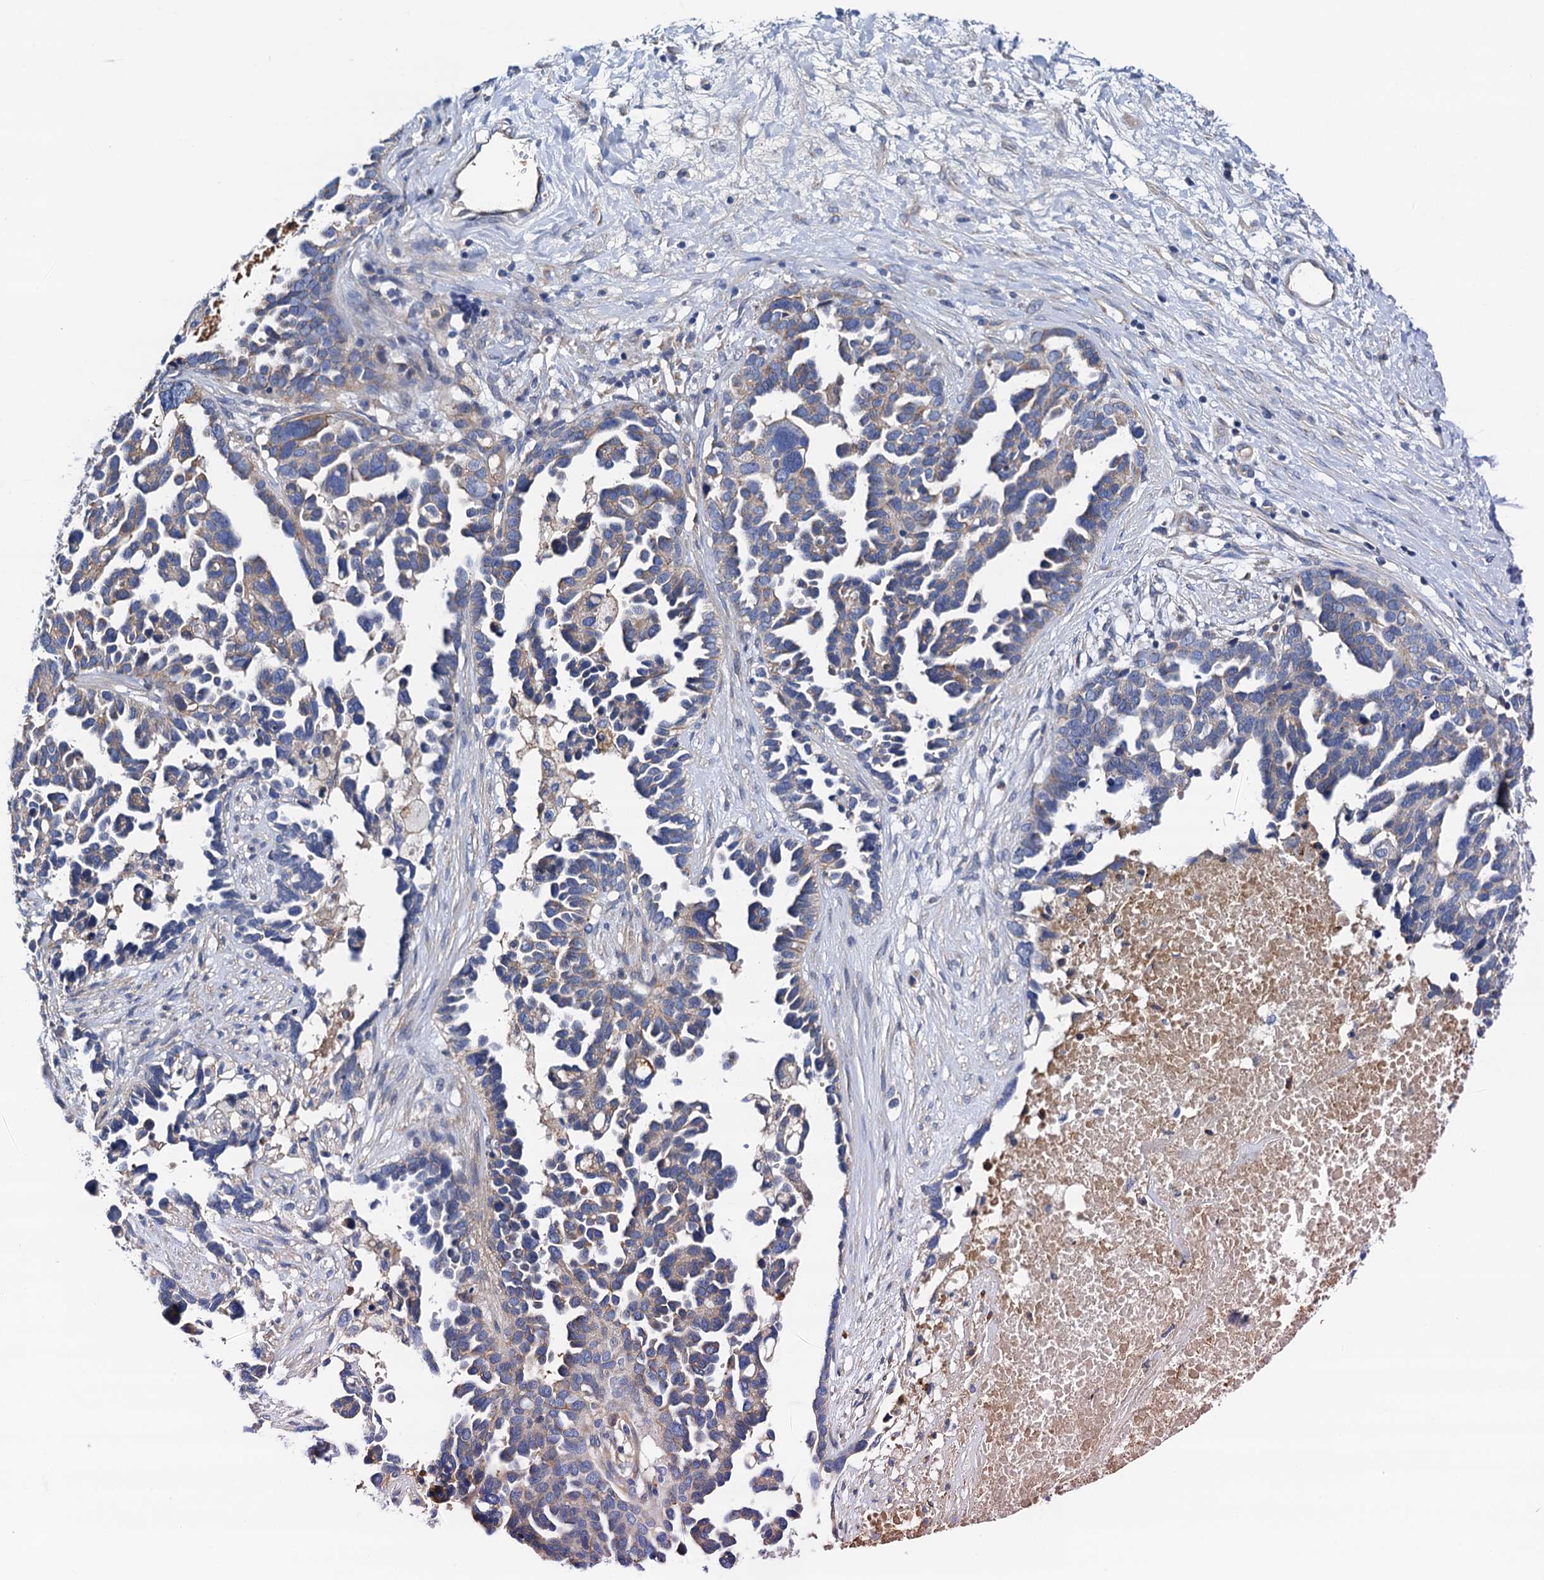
{"staining": {"intensity": "negative", "quantity": "none", "location": "none"}, "tissue": "ovarian cancer", "cell_type": "Tumor cells", "image_type": "cancer", "snomed": [{"axis": "morphology", "description": "Cystadenocarcinoma, serous, NOS"}, {"axis": "topography", "description": "Ovary"}], "caption": "IHC of ovarian cancer reveals no positivity in tumor cells.", "gene": "RASSF9", "patient": {"sex": "female", "age": 54}}